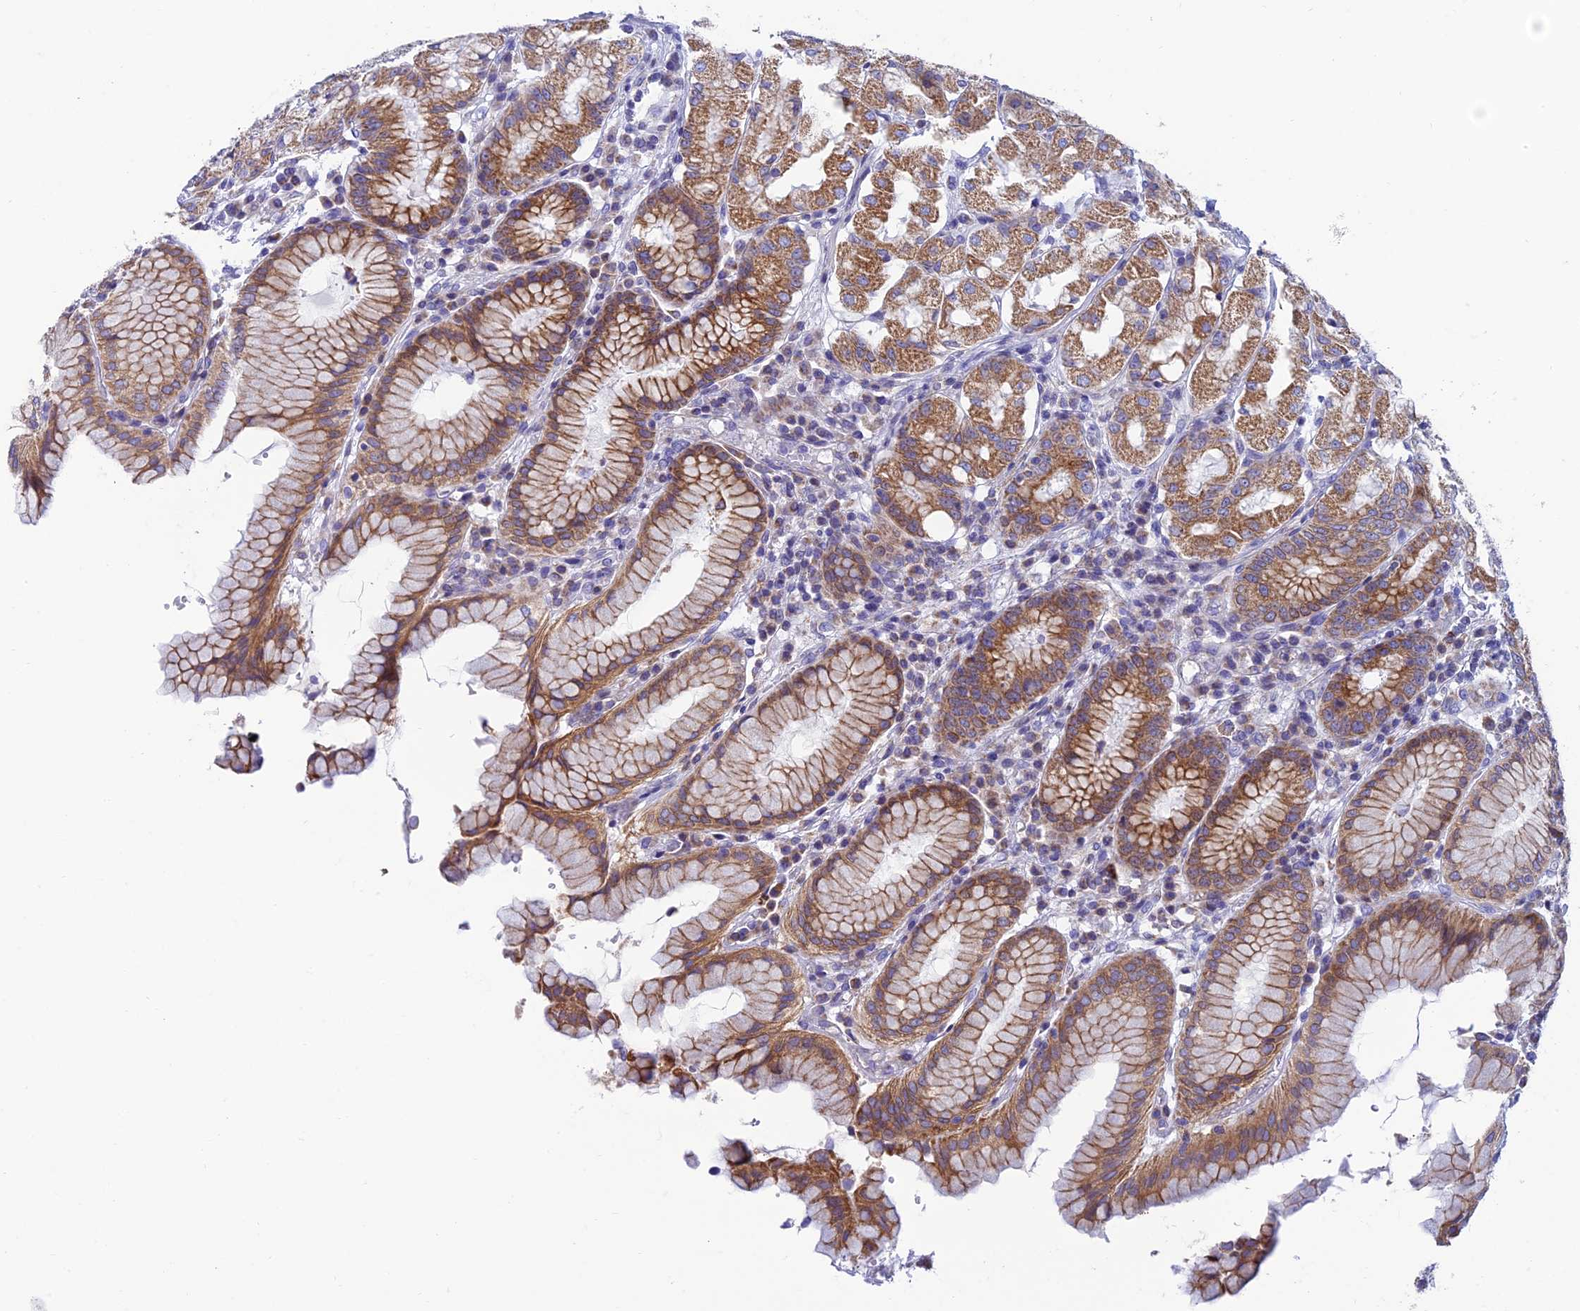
{"staining": {"intensity": "moderate", "quantity": ">75%", "location": "cytoplasmic/membranous"}, "tissue": "stomach", "cell_type": "Glandular cells", "image_type": "normal", "snomed": [{"axis": "morphology", "description": "Normal tissue, NOS"}, {"axis": "topography", "description": "Stomach"}, {"axis": "topography", "description": "Stomach, lower"}], "caption": "Glandular cells exhibit medium levels of moderate cytoplasmic/membranous staining in approximately >75% of cells in unremarkable human stomach. The staining was performed using DAB (3,3'-diaminobenzidine) to visualize the protein expression in brown, while the nuclei were stained in blue with hematoxylin (Magnification: 20x).", "gene": "REEP4", "patient": {"sex": "female", "age": 56}}